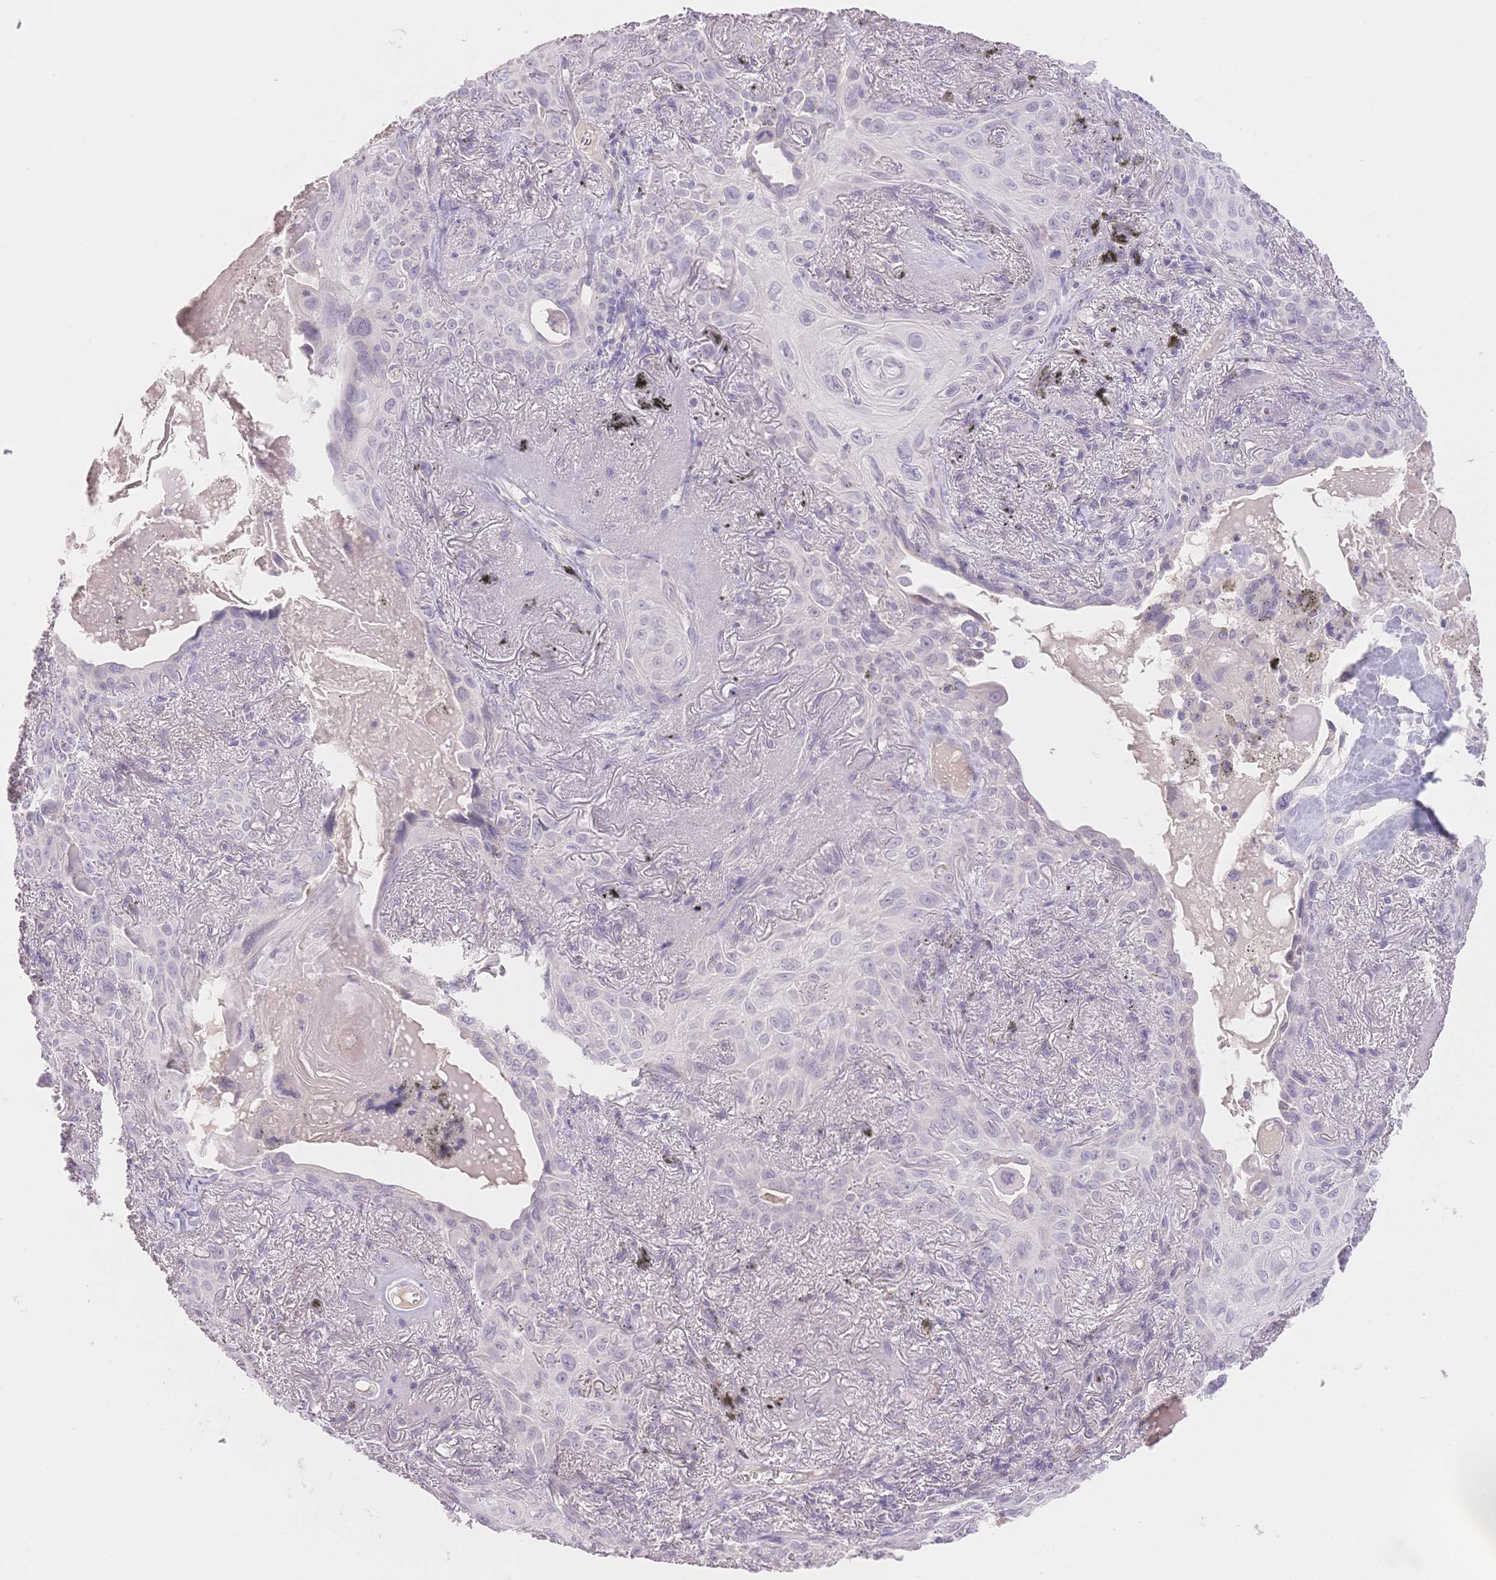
{"staining": {"intensity": "negative", "quantity": "none", "location": "none"}, "tissue": "lung cancer", "cell_type": "Tumor cells", "image_type": "cancer", "snomed": [{"axis": "morphology", "description": "Squamous cell carcinoma, NOS"}, {"axis": "topography", "description": "Lung"}], "caption": "DAB immunohistochemical staining of human lung cancer (squamous cell carcinoma) demonstrates no significant staining in tumor cells. The staining was performed using DAB (3,3'-diaminobenzidine) to visualize the protein expression in brown, while the nuclei were stained in blue with hematoxylin (Magnification: 20x).", "gene": "SUV39H2", "patient": {"sex": "male", "age": 79}}